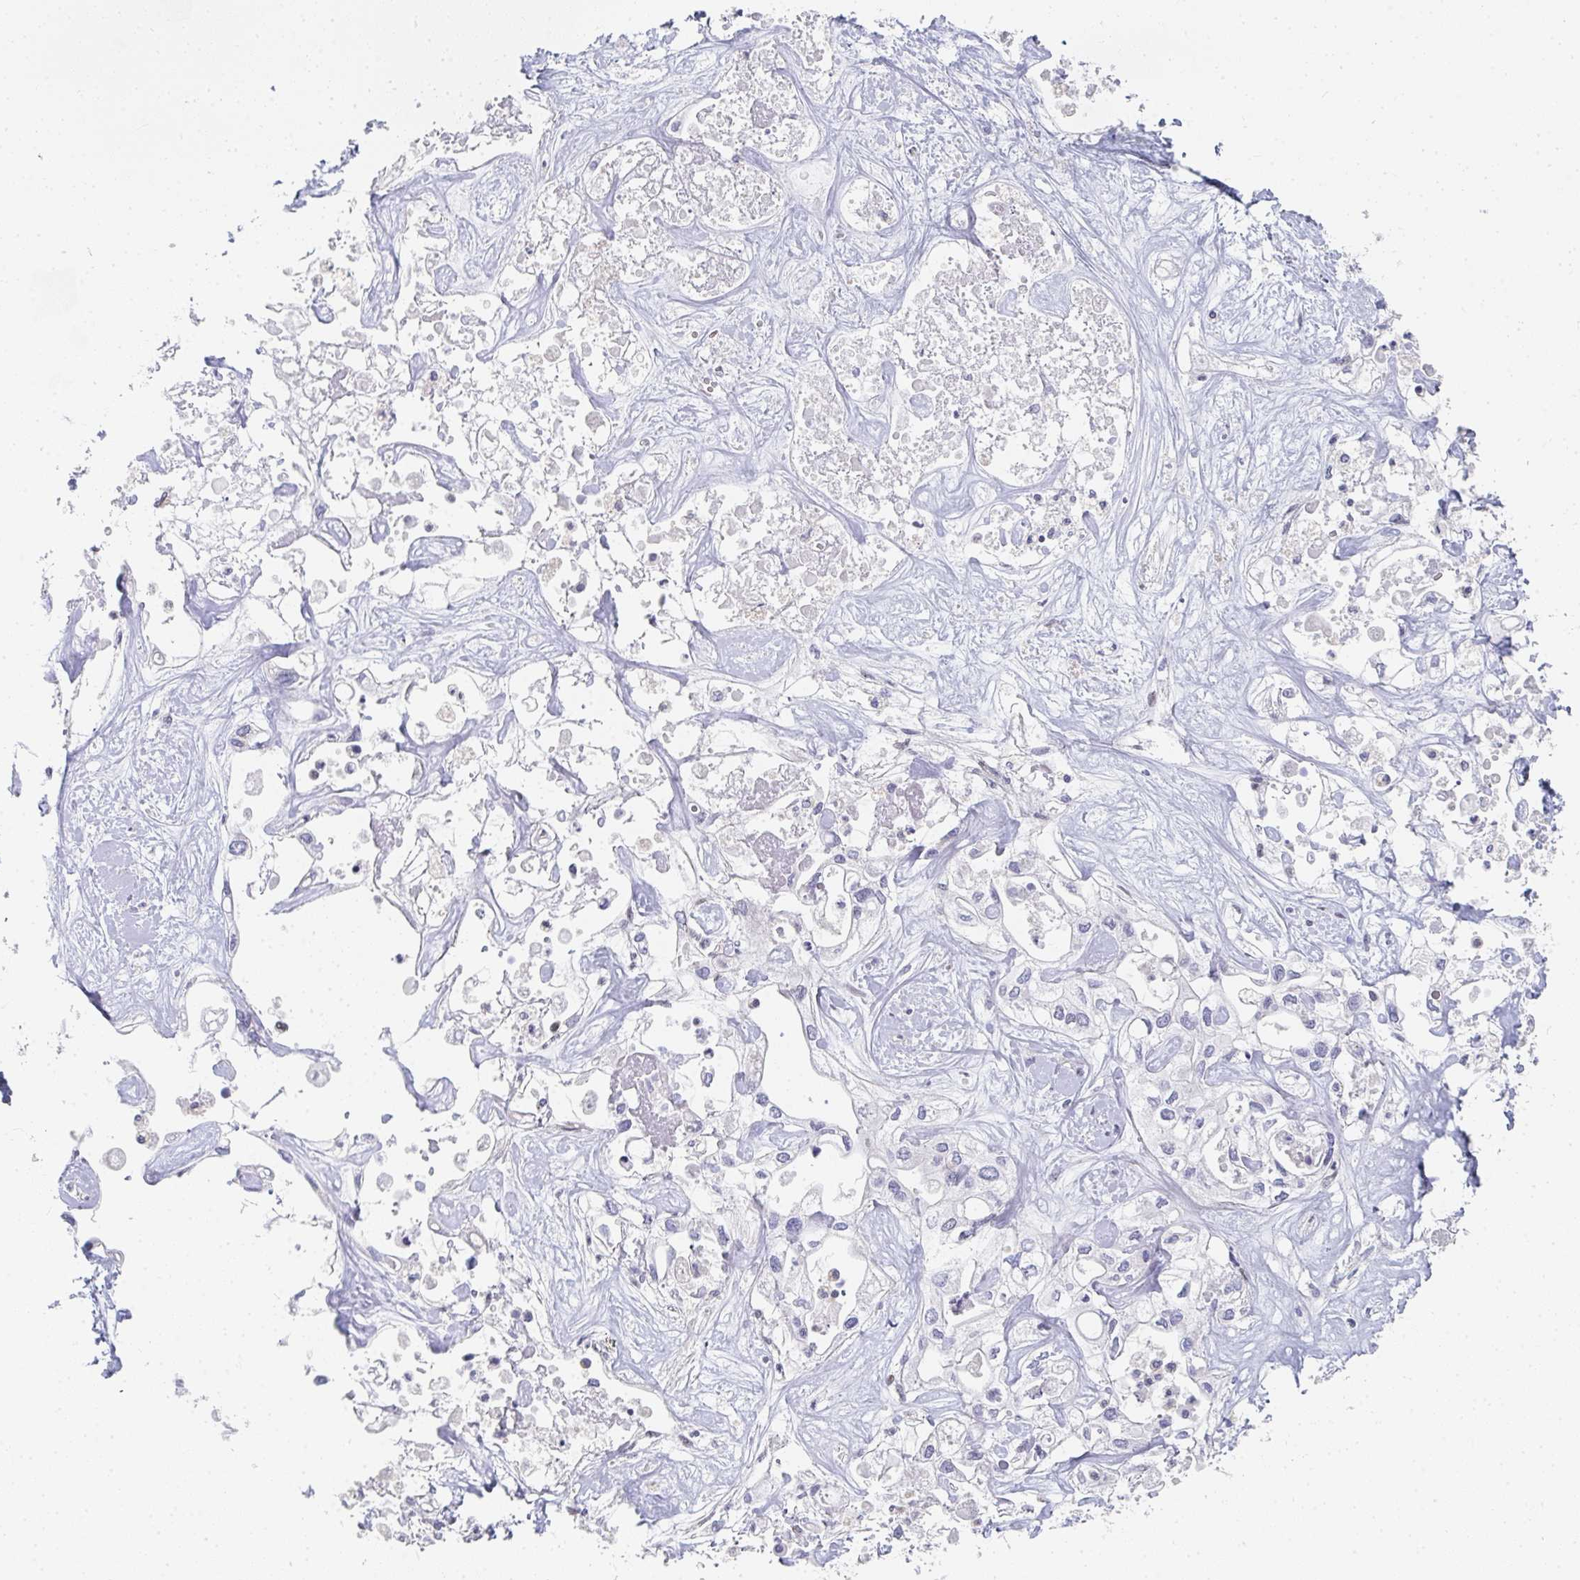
{"staining": {"intensity": "negative", "quantity": "none", "location": "none"}, "tissue": "liver cancer", "cell_type": "Tumor cells", "image_type": "cancer", "snomed": [{"axis": "morphology", "description": "Cholangiocarcinoma"}, {"axis": "topography", "description": "Liver"}], "caption": "Cholangiocarcinoma (liver) was stained to show a protein in brown. There is no significant staining in tumor cells.", "gene": "ZIC3", "patient": {"sex": "female", "age": 64}}